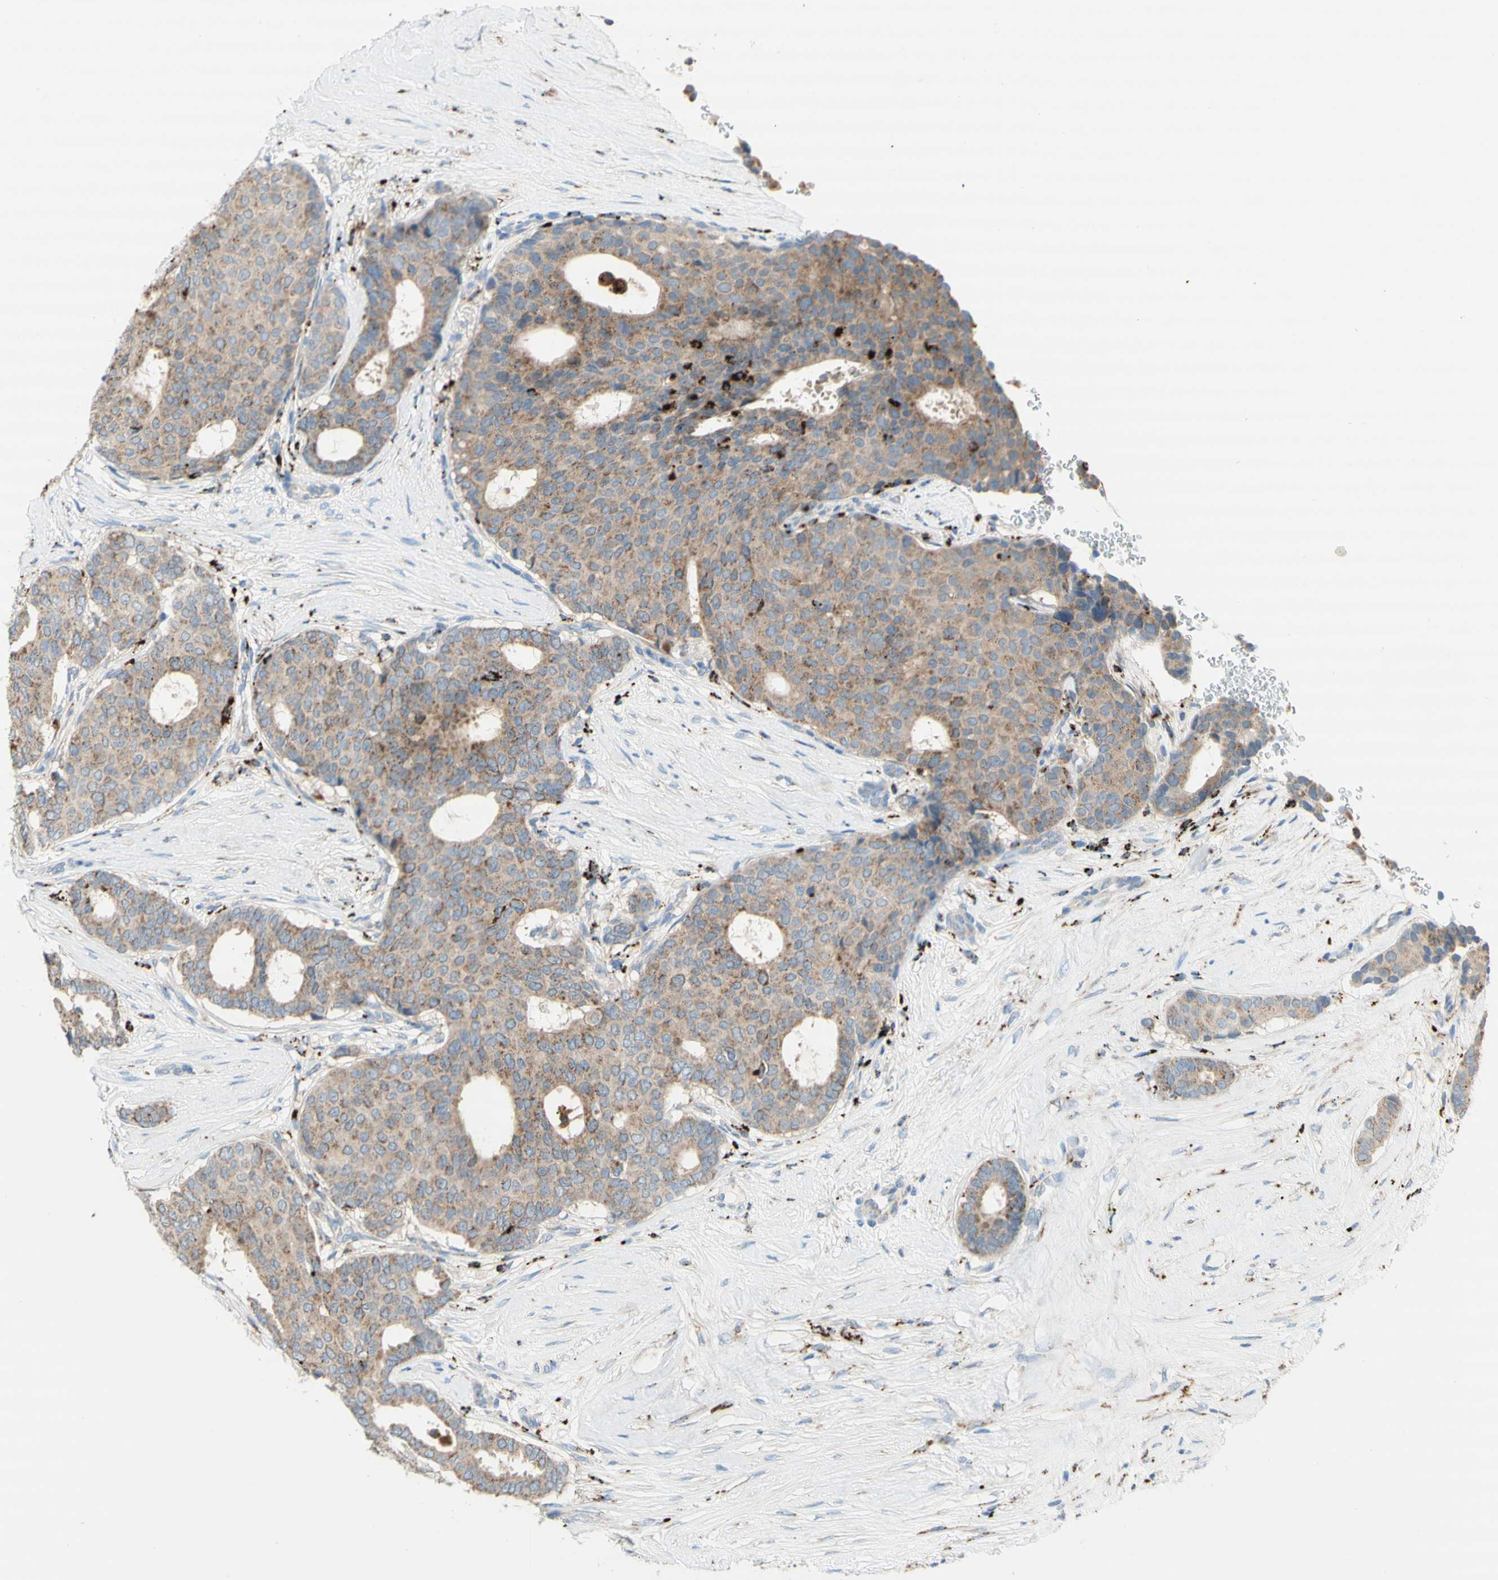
{"staining": {"intensity": "weak", "quantity": ">75%", "location": "cytoplasmic/membranous"}, "tissue": "breast cancer", "cell_type": "Tumor cells", "image_type": "cancer", "snomed": [{"axis": "morphology", "description": "Duct carcinoma"}, {"axis": "topography", "description": "Breast"}], "caption": "Intraductal carcinoma (breast) stained for a protein (brown) demonstrates weak cytoplasmic/membranous positive staining in about >75% of tumor cells.", "gene": "URB2", "patient": {"sex": "female", "age": 75}}